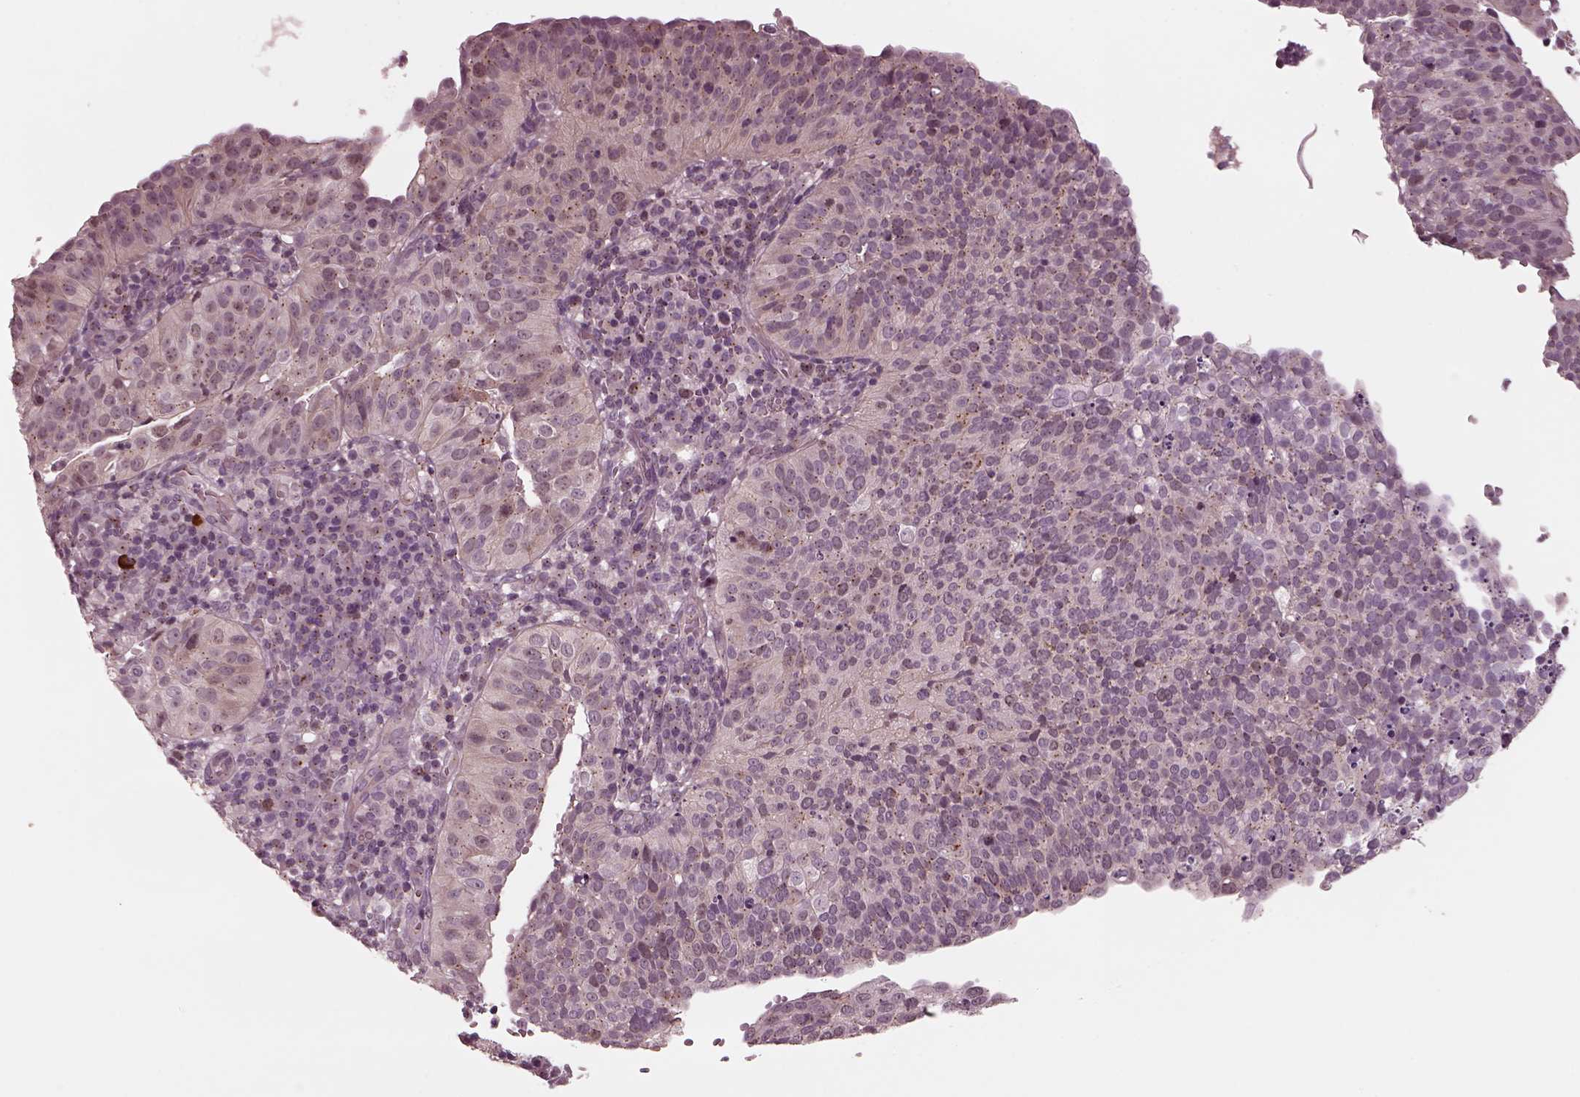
{"staining": {"intensity": "weak", "quantity": "<25%", "location": "cytoplasmic/membranous"}, "tissue": "cervical cancer", "cell_type": "Tumor cells", "image_type": "cancer", "snomed": [{"axis": "morphology", "description": "Squamous cell carcinoma, NOS"}, {"axis": "topography", "description": "Cervix"}], "caption": "Immunohistochemistry of cervical squamous cell carcinoma demonstrates no expression in tumor cells.", "gene": "SAXO1", "patient": {"sex": "female", "age": 39}}